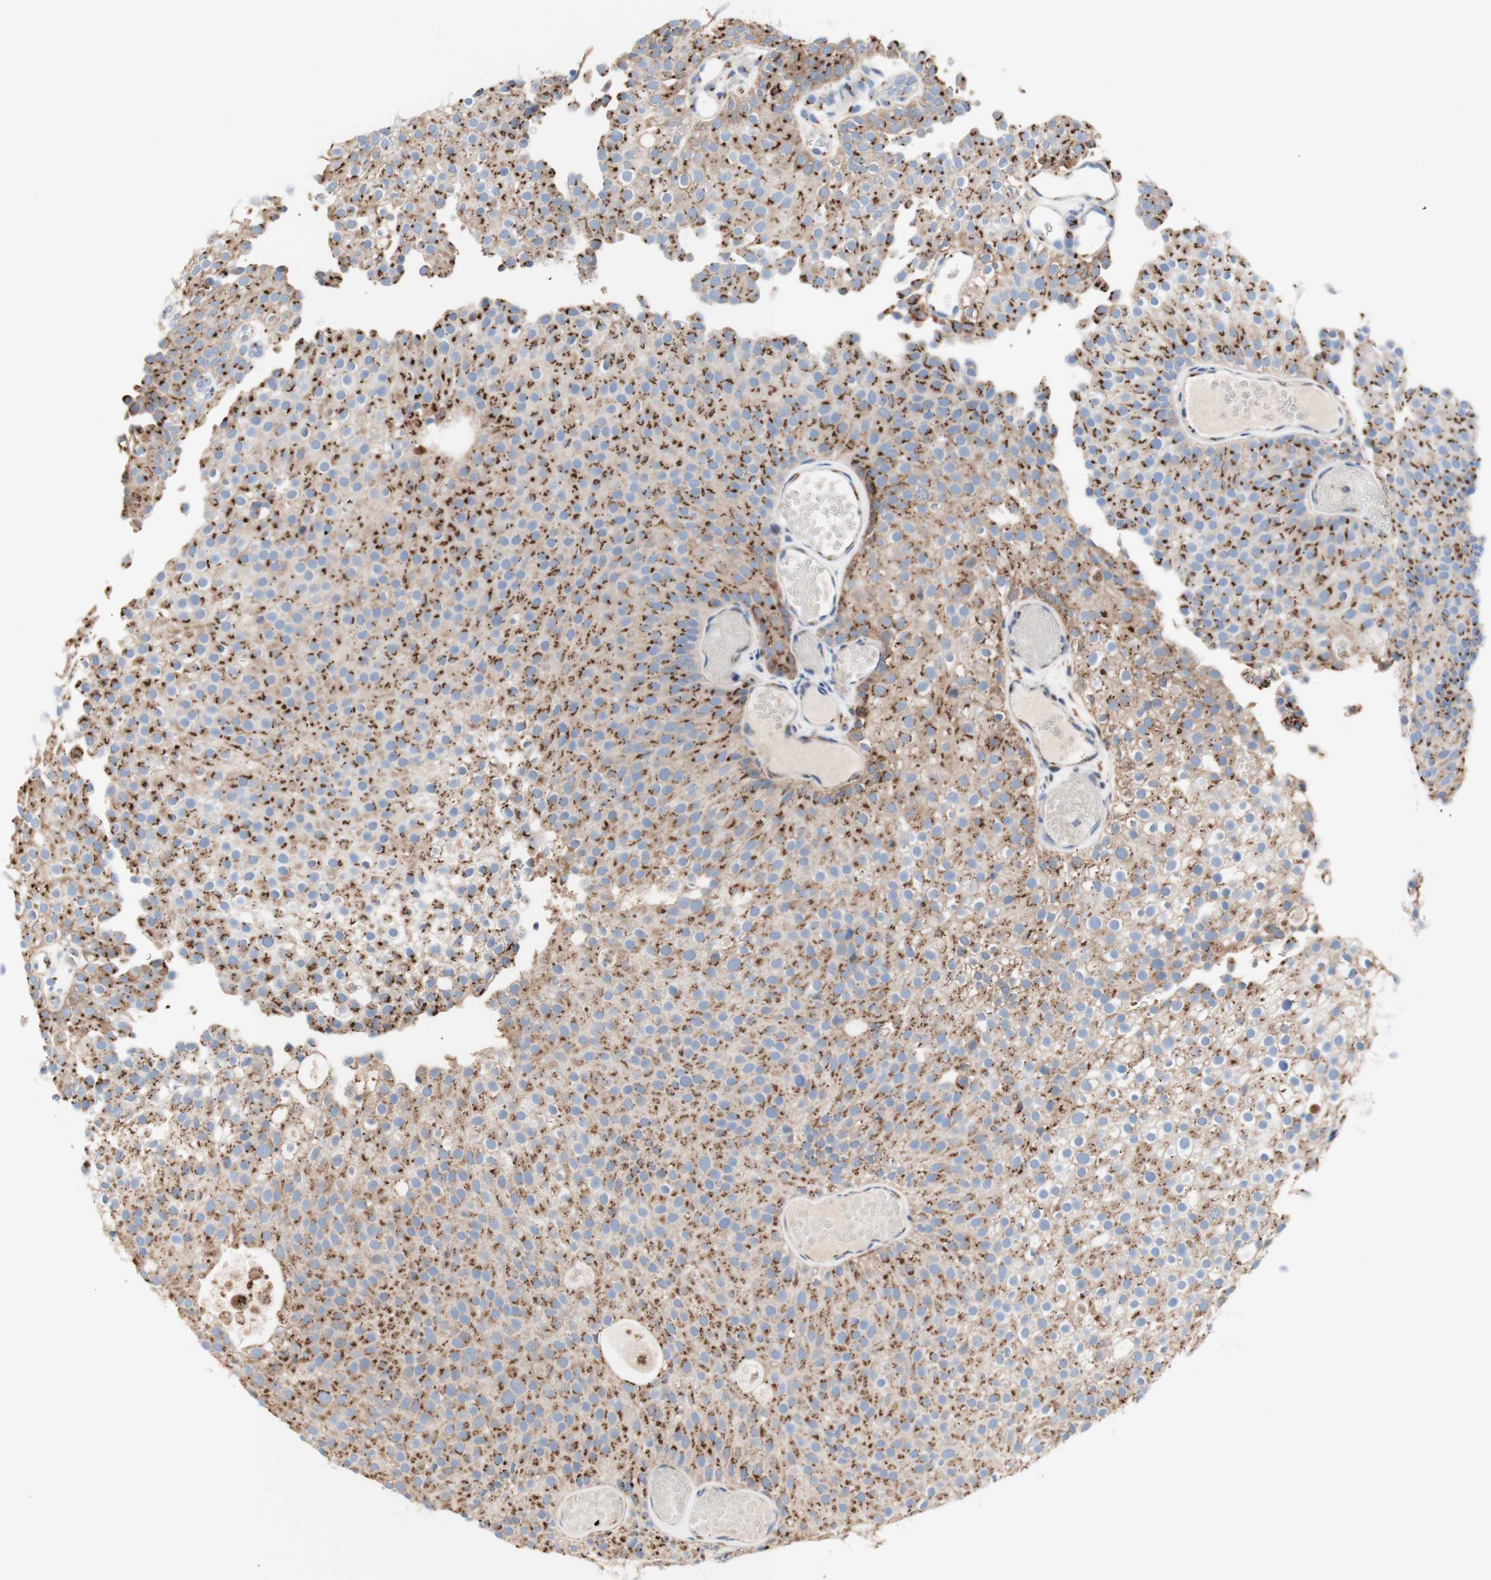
{"staining": {"intensity": "moderate", "quantity": "25%-75%", "location": "cytoplasmic/membranous"}, "tissue": "urothelial cancer", "cell_type": "Tumor cells", "image_type": "cancer", "snomed": [{"axis": "morphology", "description": "Urothelial carcinoma, Low grade"}, {"axis": "topography", "description": "Urinary bladder"}], "caption": "The immunohistochemical stain highlights moderate cytoplasmic/membranous staining in tumor cells of urothelial cancer tissue.", "gene": "GALNT2", "patient": {"sex": "male", "age": 78}}